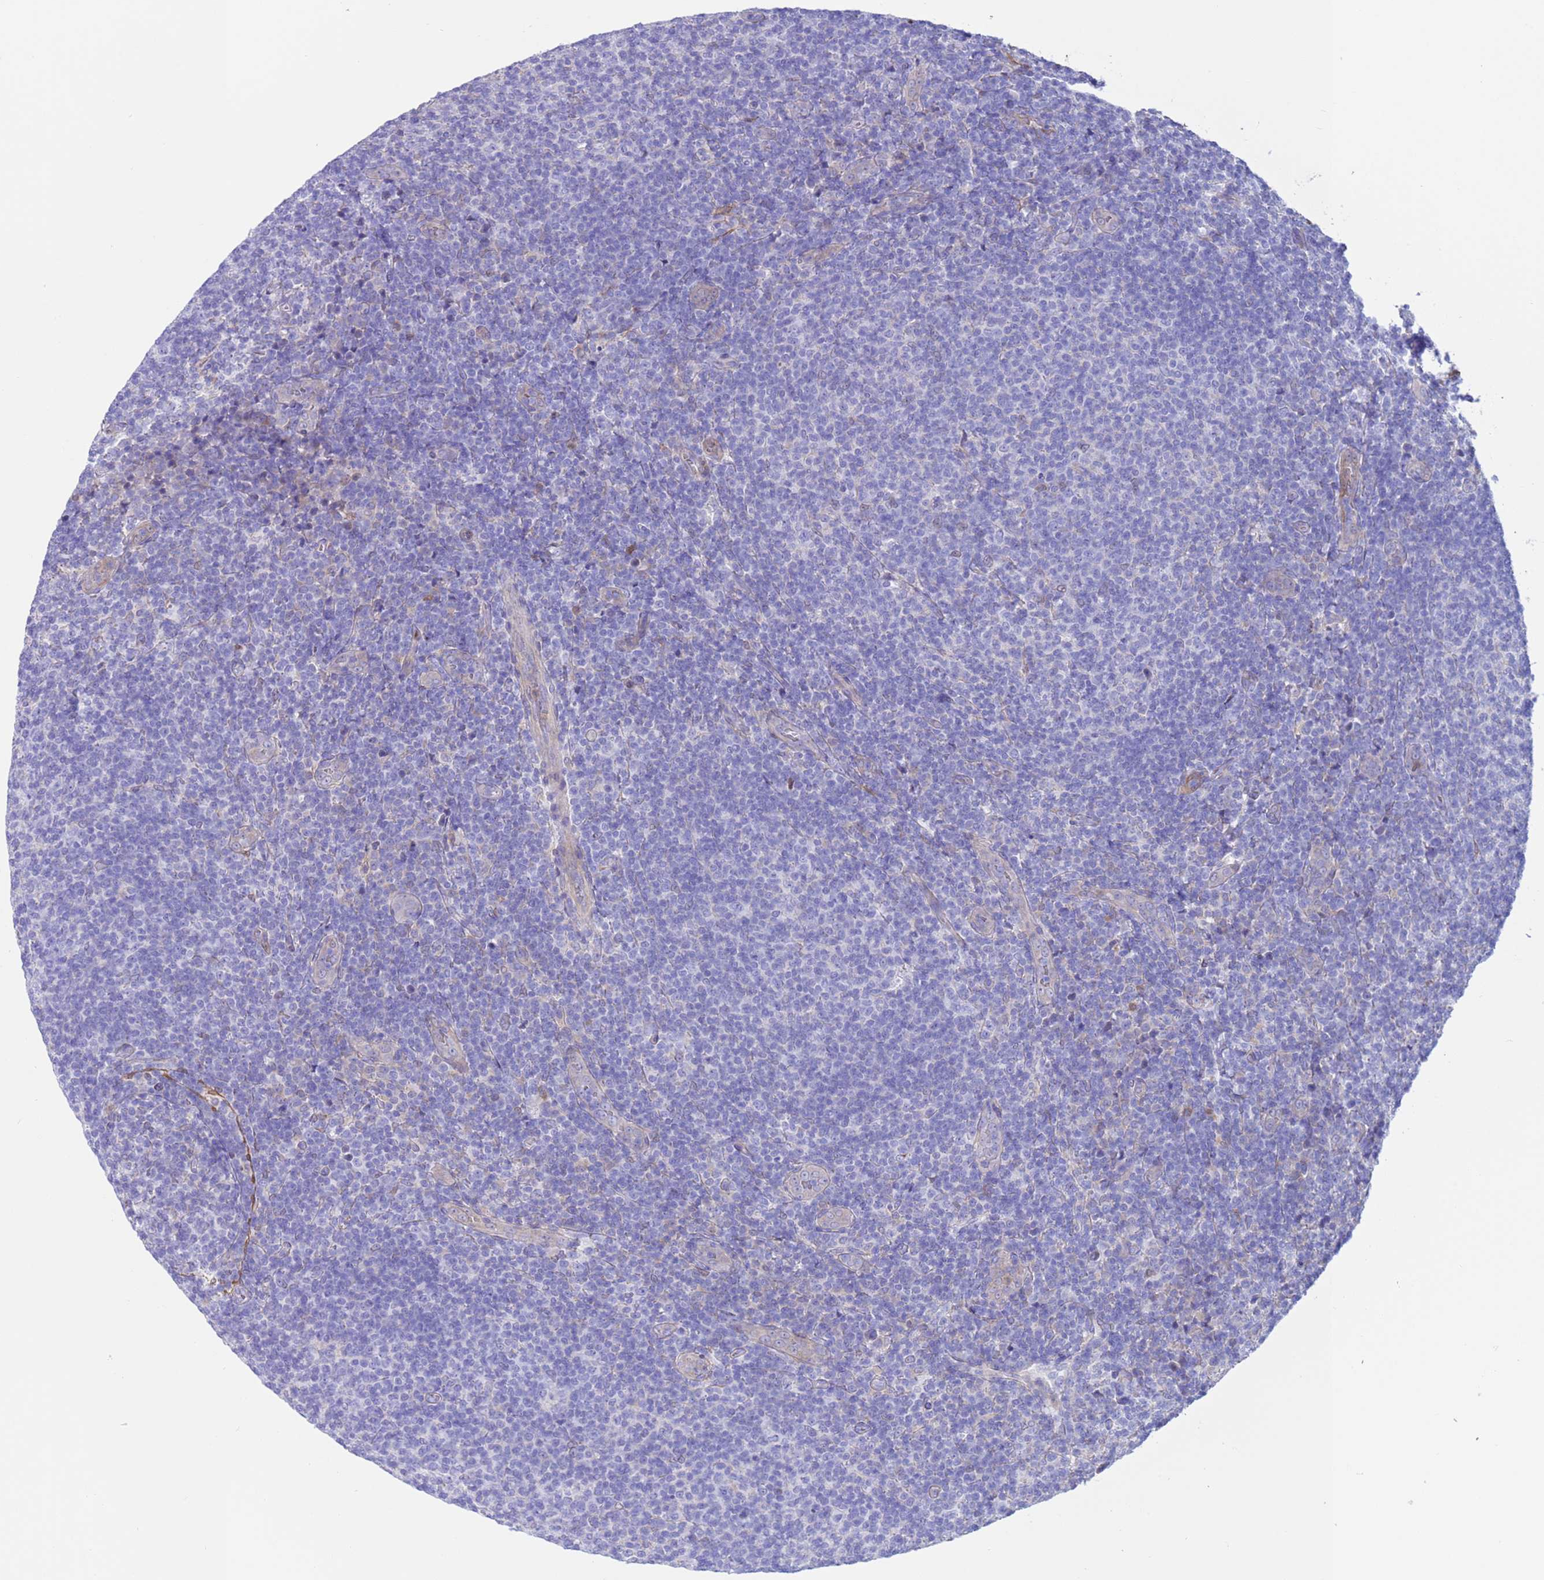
{"staining": {"intensity": "negative", "quantity": "none", "location": "none"}, "tissue": "lymphoma", "cell_type": "Tumor cells", "image_type": "cancer", "snomed": [{"axis": "morphology", "description": "Malignant lymphoma, non-Hodgkin's type, Low grade"}, {"axis": "topography", "description": "Lymph node"}], "caption": "Immunohistochemical staining of human lymphoma shows no significant expression in tumor cells. (Brightfield microscopy of DAB (3,3'-diaminobenzidine) IHC at high magnification).", "gene": "C6orf47", "patient": {"sex": "male", "age": 66}}